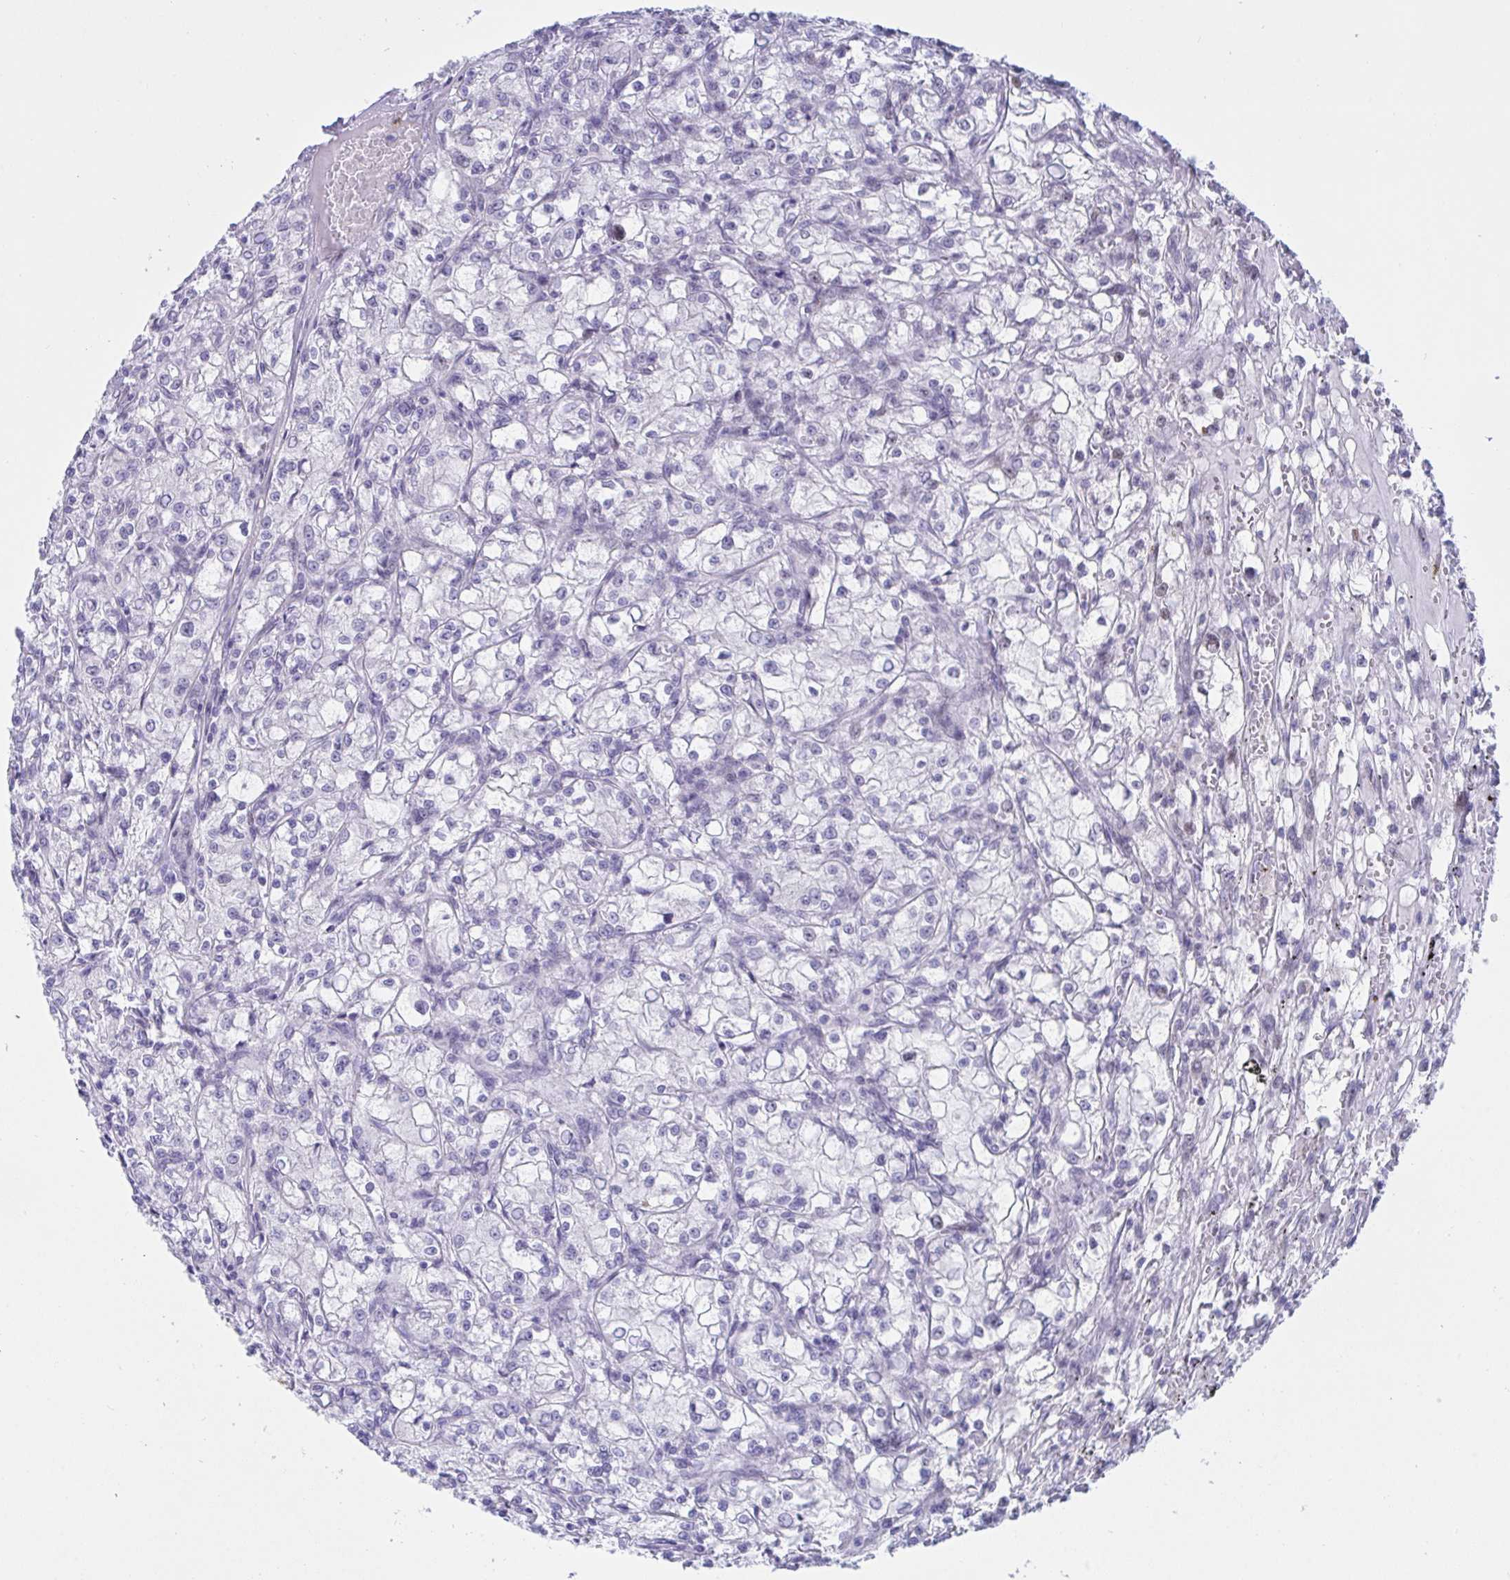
{"staining": {"intensity": "strong", "quantity": "<25%", "location": "nuclear"}, "tissue": "renal cancer", "cell_type": "Tumor cells", "image_type": "cancer", "snomed": [{"axis": "morphology", "description": "Adenocarcinoma, NOS"}, {"axis": "topography", "description": "Kidney"}], "caption": "This is a micrograph of IHC staining of adenocarcinoma (renal), which shows strong expression in the nuclear of tumor cells.", "gene": "IKZF2", "patient": {"sex": "female", "age": 59}}